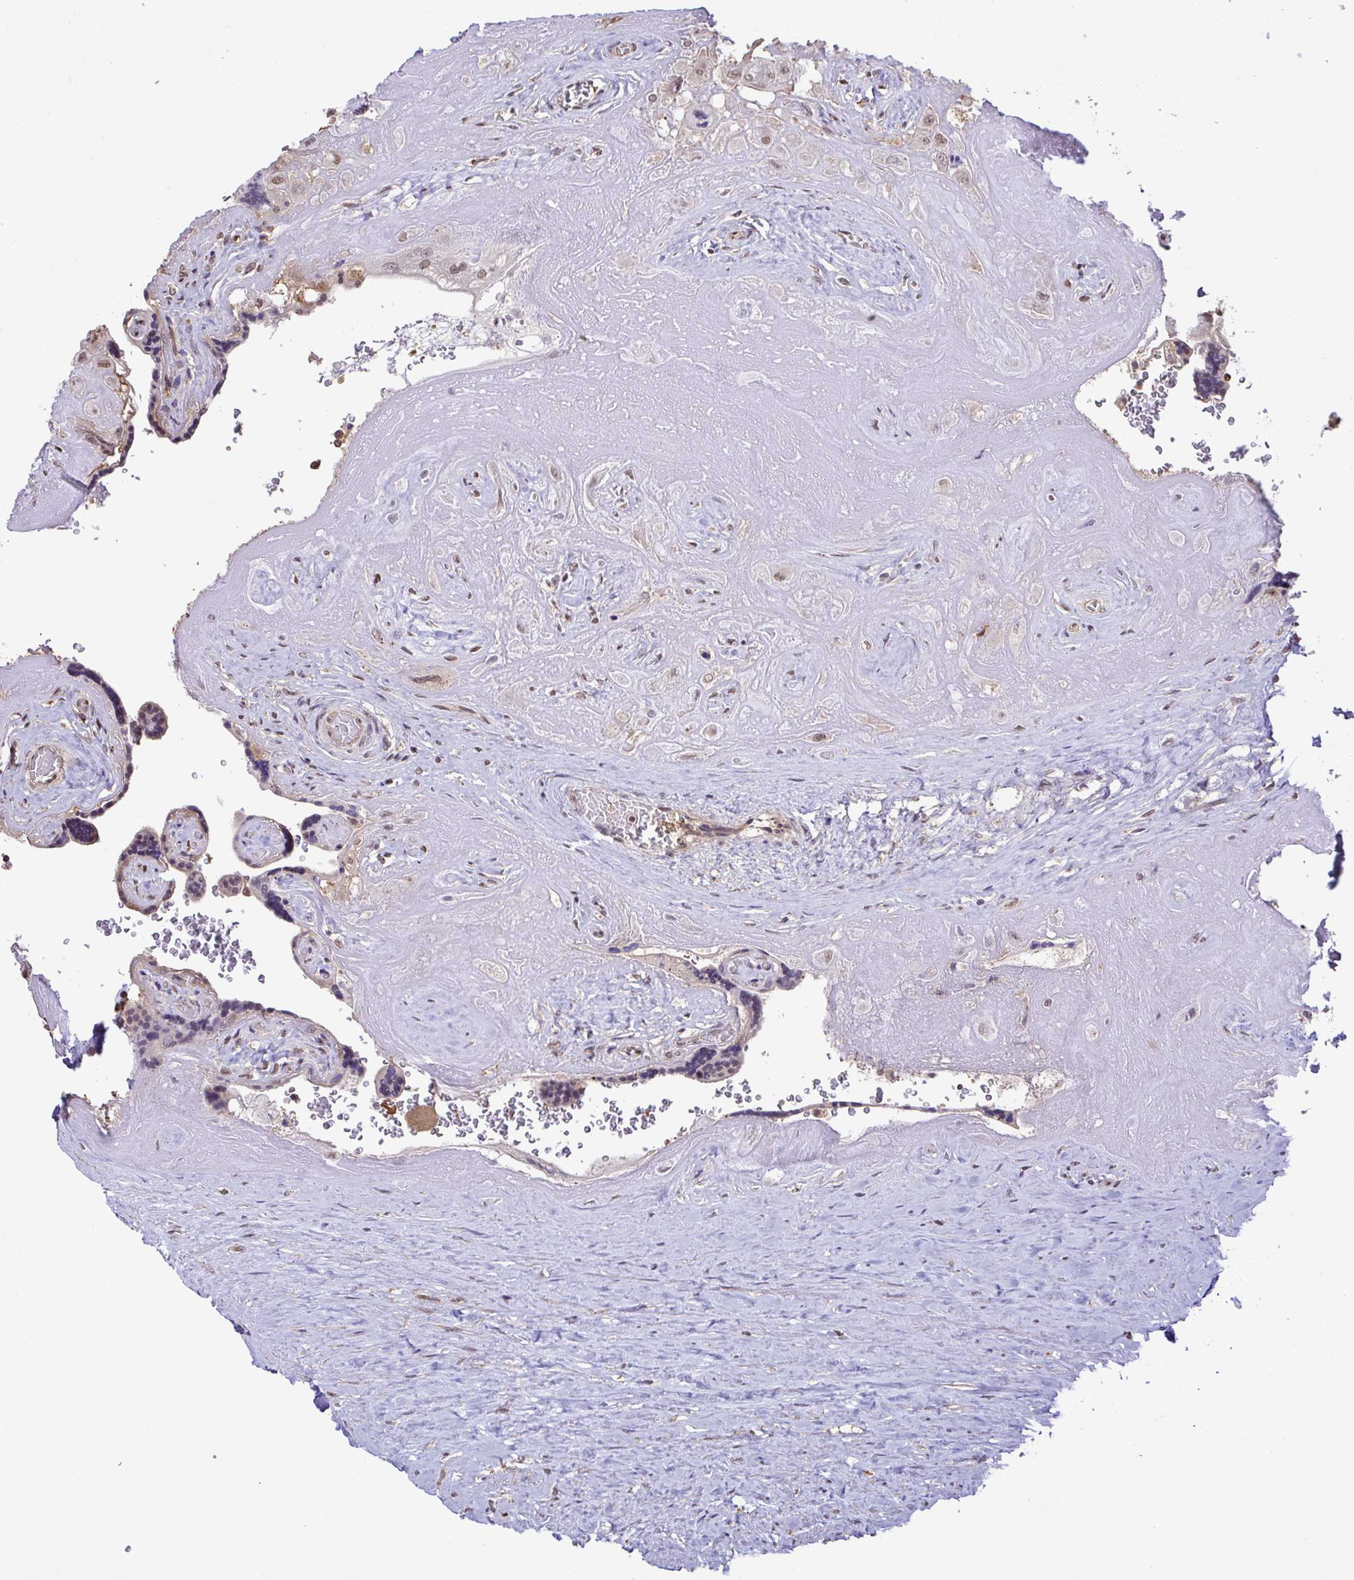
{"staining": {"intensity": "moderate", "quantity": "<25%", "location": "nuclear"}, "tissue": "placenta", "cell_type": "Decidual cells", "image_type": "normal", "snomed": [{"axis": "morphology", "description": "Normal tissue, NOS"}, {"axis": "topography", "description": "Placenta"}], "caption": "Protein staining of normal placenta reveals moderate nuclear positivity in approximately <25% of decidual cells.", "gene": "C12orf57", "patient": {"sex": "female", "age": 32}}